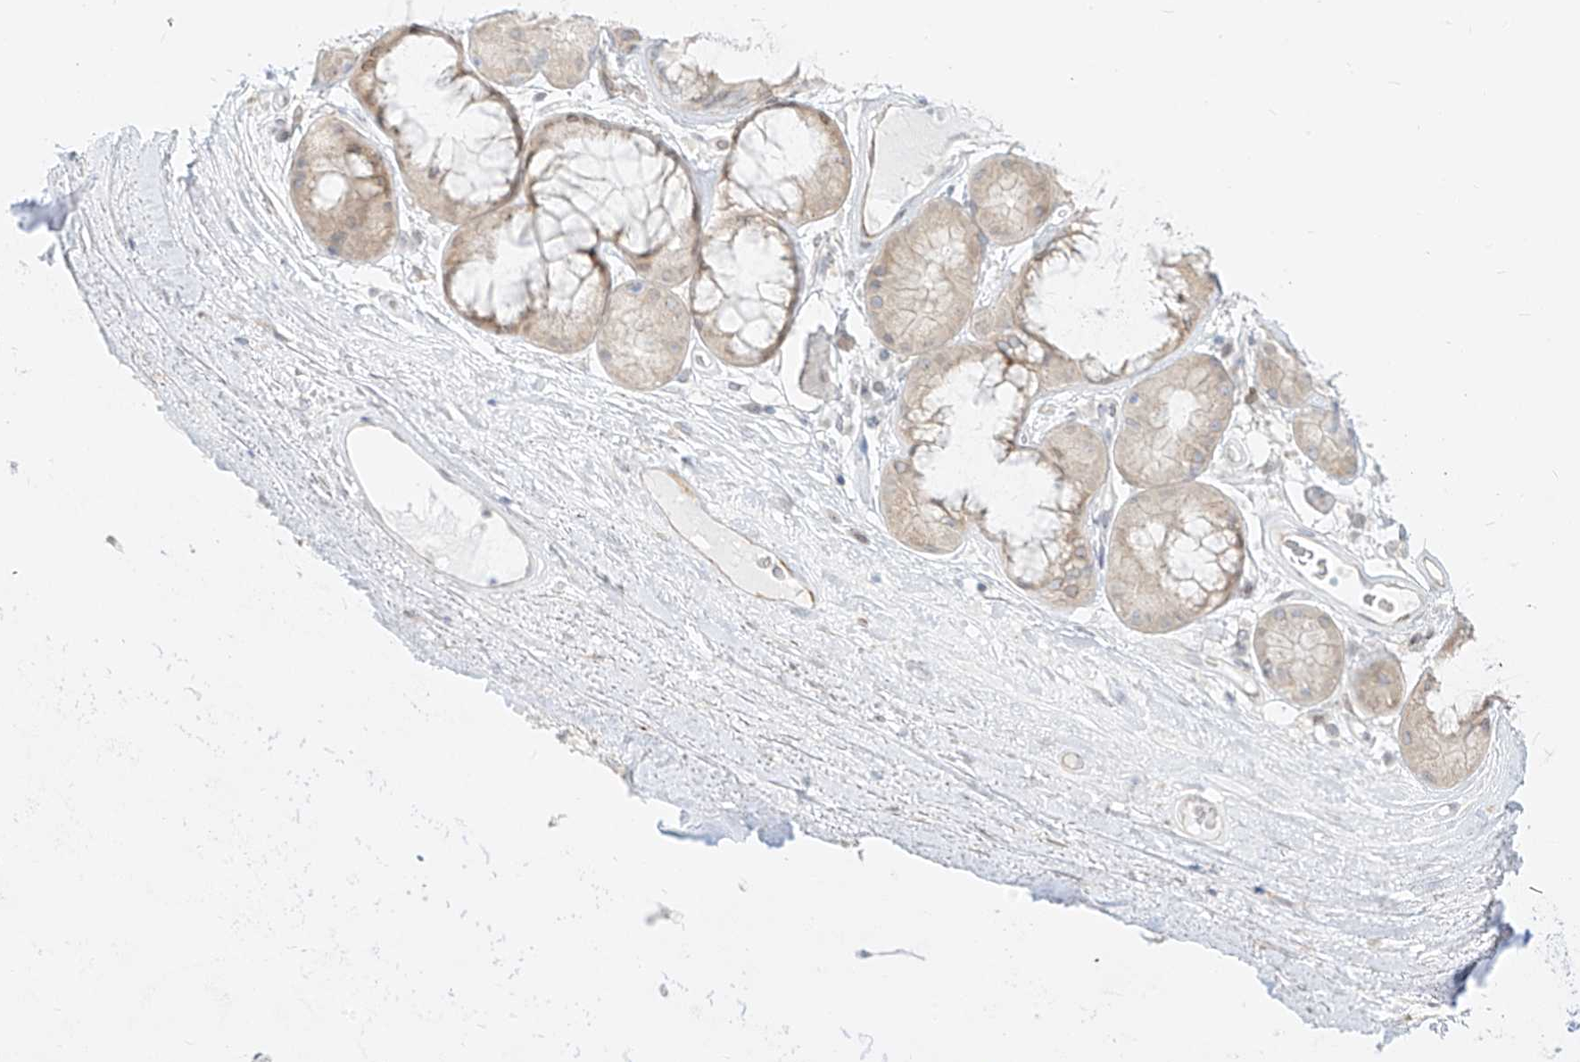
{"staining": {"intensity": "negative", "quantity": "none", "location": "none"}, "tissue": "adipose tissue", "cell_type": "Adipocytes", "image_type": "normal", "snomed": [{"axis": "morphology", "description": "Normal tissue, NOS"}, {"axis": "morphology", "description": "Squamous cell carcinoma, NOS"}, {"axis": "topography", "description": "Lymph node"}, {"axis": "topography", "description": "Bronchus"}, {"axis": "topography", "description": "Lung"}], "caption": "Micrograph shows no protein staining in adipocytes of unremarkable adipose tissue. (Stains: DAB (3,3'-diaminobenzidine) immunohistochemistry with hematoxylin counter stain, Microscopy: brightfield microscopy at high magnification).", "gene": "NHSL1", "patient": {"sex": "male", "age": 66}}